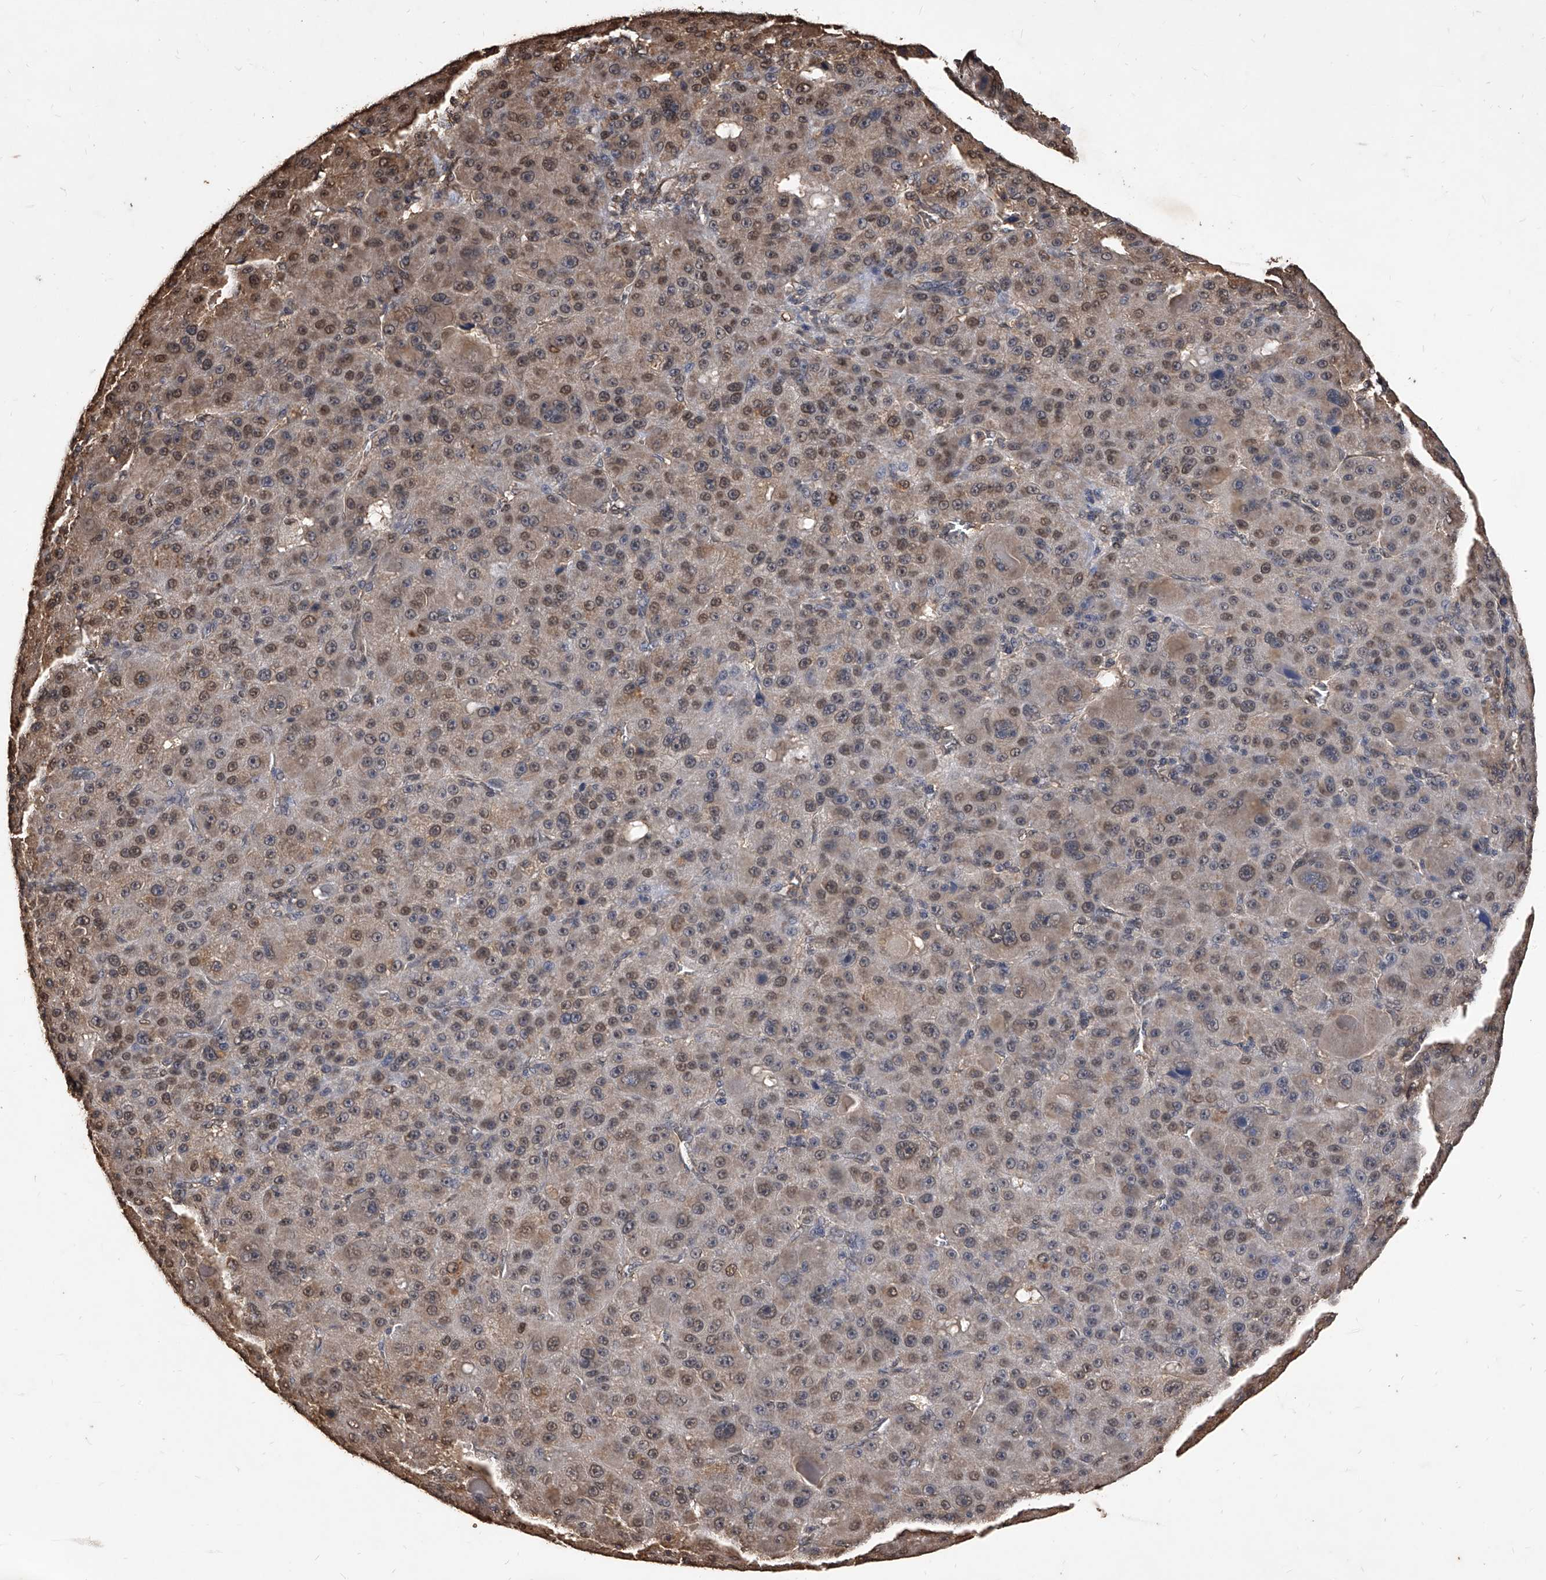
{"staining": {"intensity": "weak", "quantity": "25%-75%", "location": "cytoplasmic/membranous,nuclear"}, "tissue": "liver cancer", "cell_type": "Tumor cells", "image_type": "cancer", "snomed": [{"axis": "morphology", "description": "Carcinoma, Hepatocellular, NOS"}, {"axis": "topography", "description": "Liver"}], "caption": "Liver hepatocellular carcinoma stained for a protein (brown) displays weak cytoplasmic/membranous and nuclear positive positivity in about 25%-75% of tumor cells.", "gene": "FBXL4", "patient": {"sex": "male", "age": 76}}